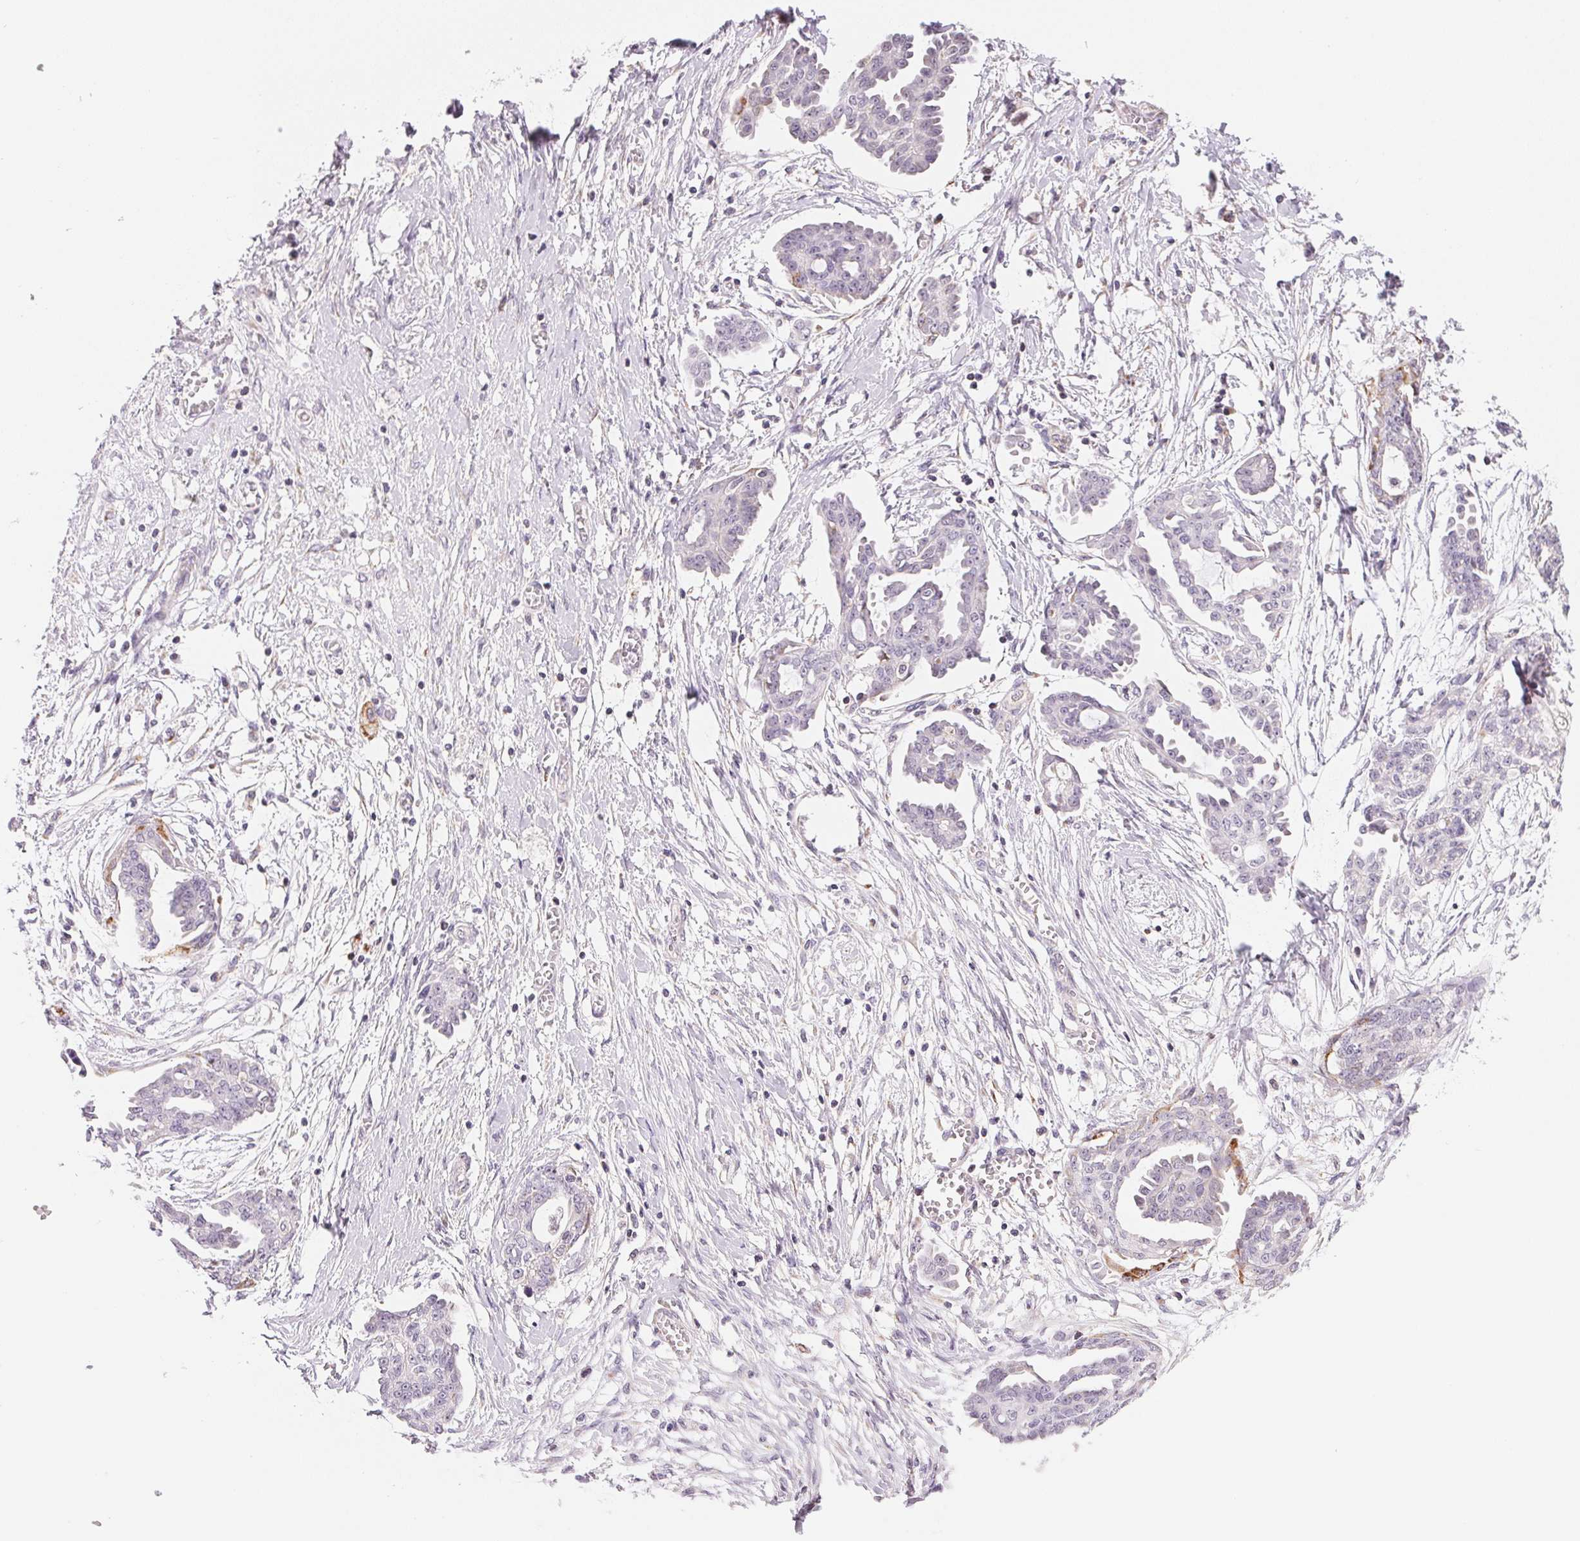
{"staining": {"intensity": "negative", "quantity": "none", "location": "none"}, "tissue": "ovarian cancer", "cell_type": "Tumor cells", "image_type": "cancer", "snomed": [{"axis": "morphology", "description": "Cystadenocarcinoma, serous, NOS"}, {"axis": "topography", "description": "Ovary"}], "caption": "Histopathology image shows no protein positivity in tumor cells of serous cystadenocarcinoma (ovarian) tissue.", "gene": "GIPC2", "patient": {"sex": "female", "age": 71}}